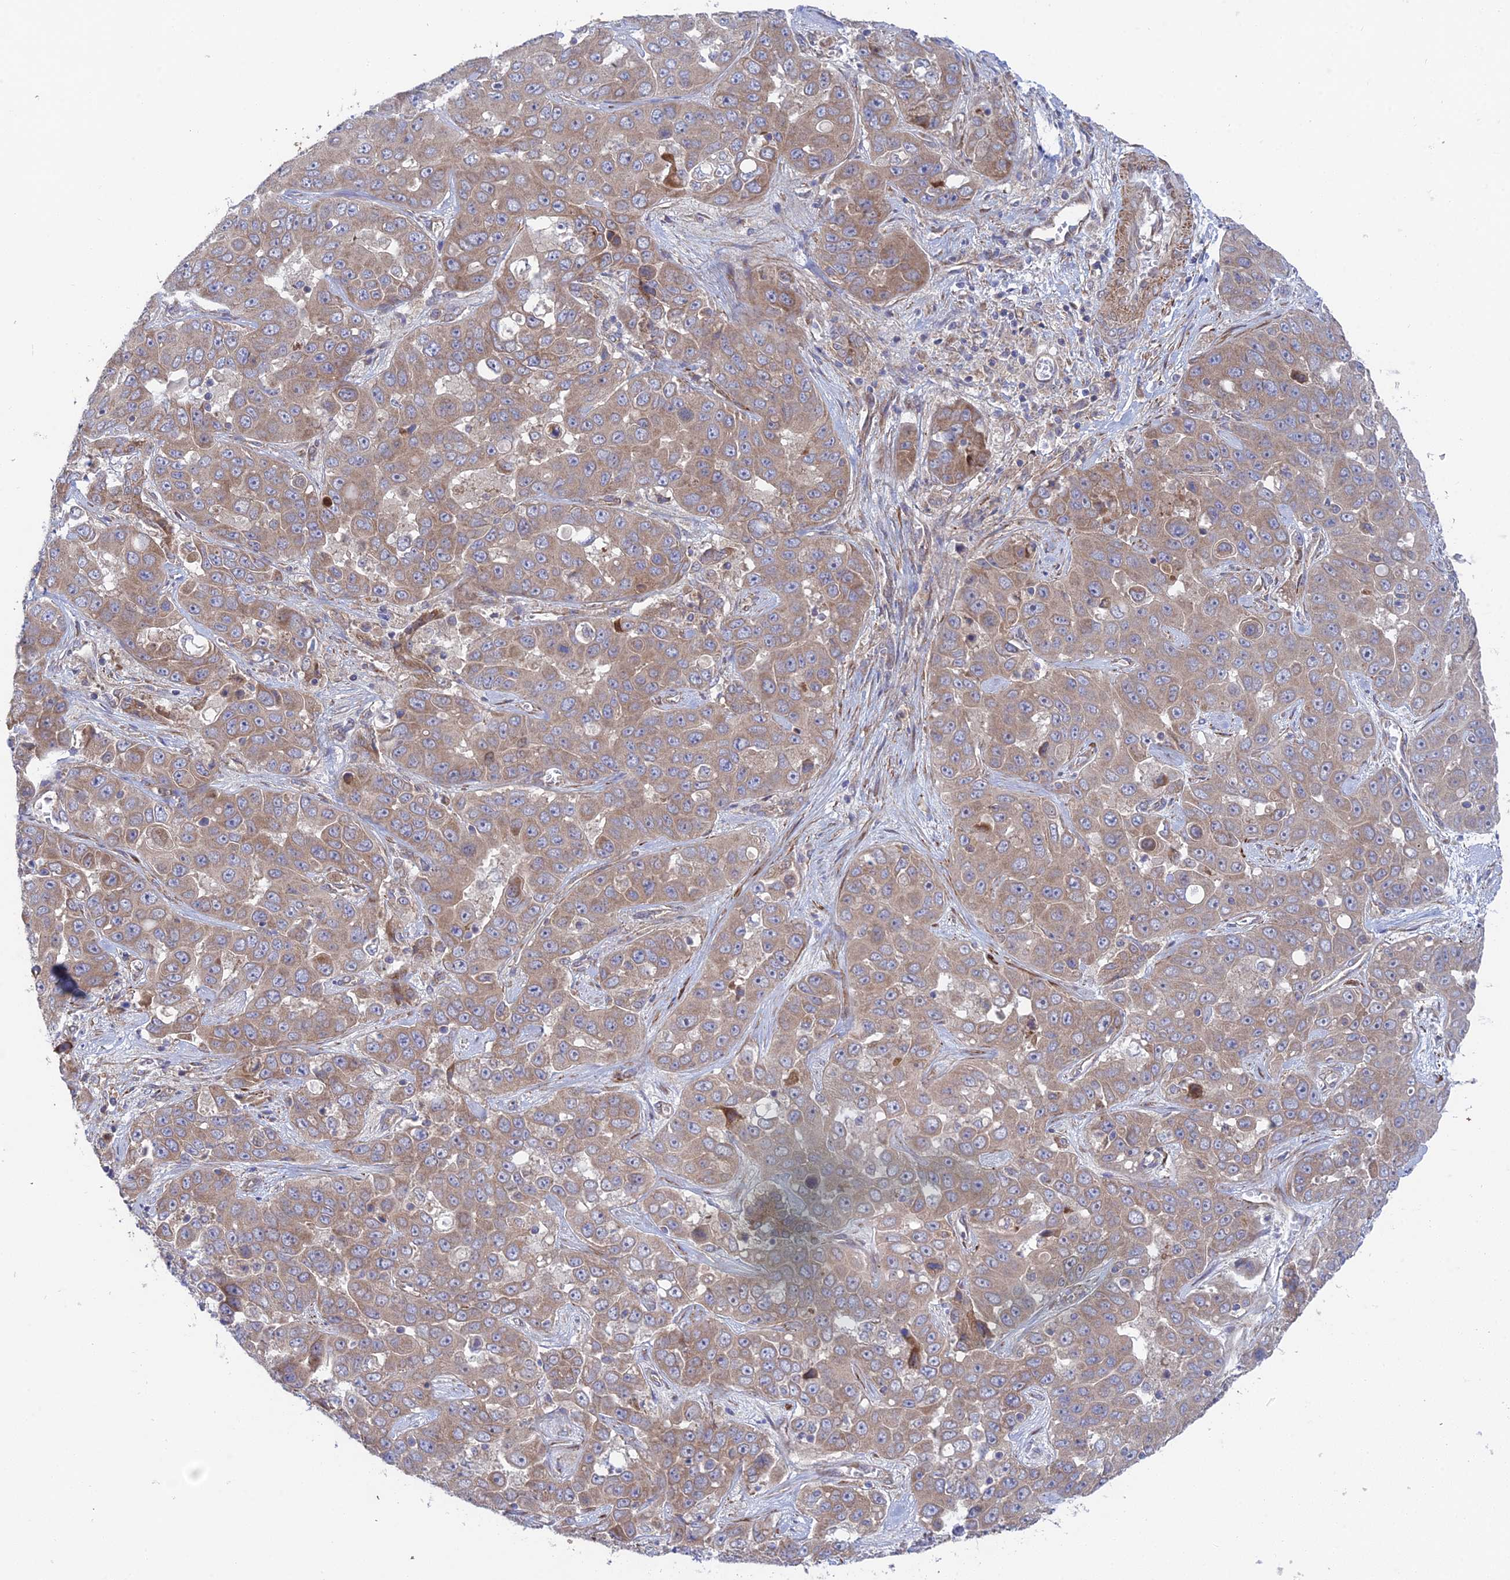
{"staining": {"intensity": "weak", "quantity": ">75%", "location": "cytoplasmic/membranous"}, "tissue": "liver cancer", "cell_type": "Tumor cells", "image_type": "cancer", "snomed": [{"axis": "morphology", "description": "Cholangiocarcinoma"}, {"axis": "topography", "description": "Liver"}], "caption": "A low amount of weak cytoplasmic/membranous expression is identified in approximately >75% of tumor cells in cholangiocarcinoma (liver) tissue. (IHC, brightfield microscopy, high magnification).", "gene": "INCA1", "patient": {"sex": "female", "age": 52}}